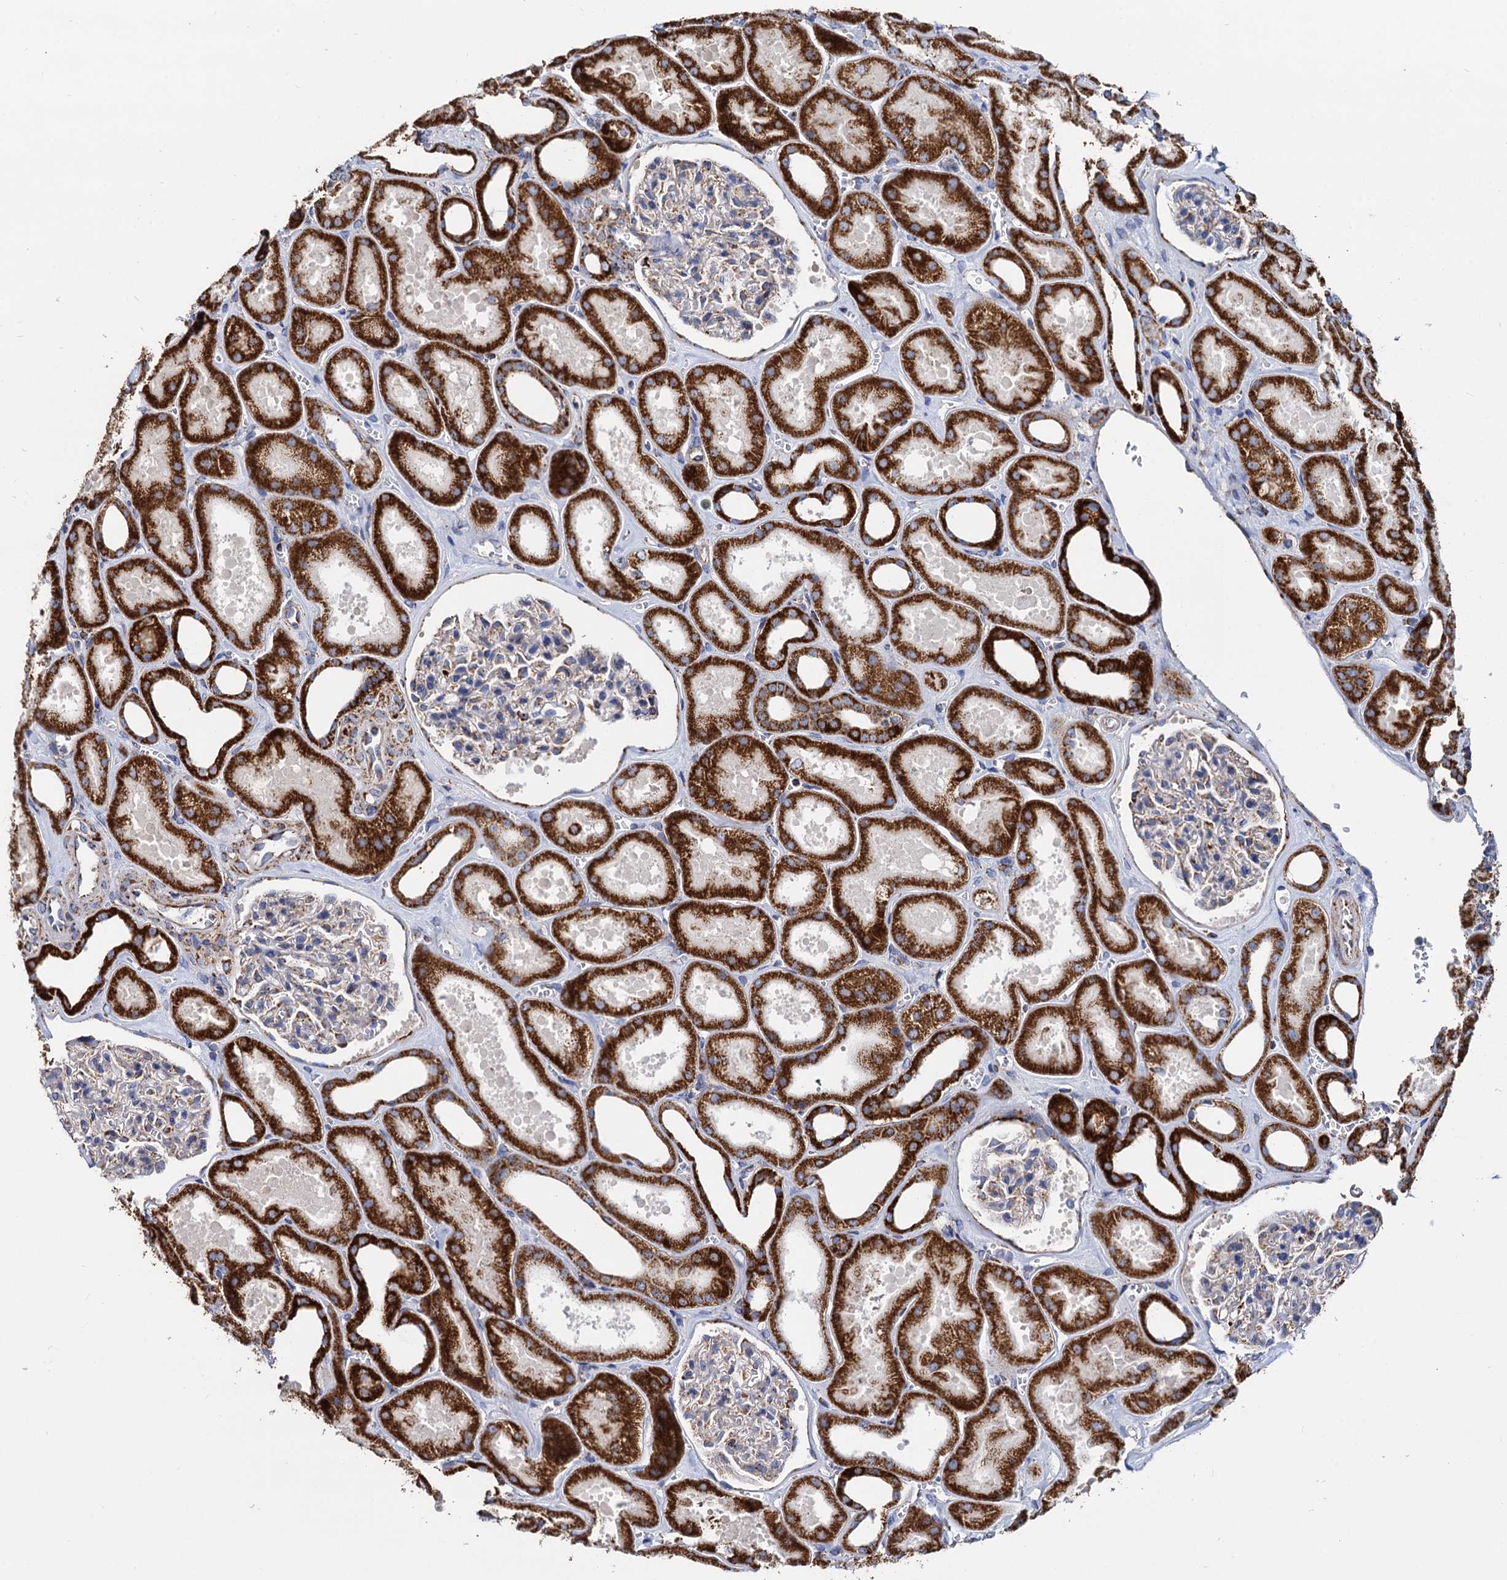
{"staining": {"intensity": "moderate", "quantity": "<25%", "location": "cytoplasmic/membranous"}, "tissue": "kidney", "cell_type": "Cells in glomeruli", "image_type": "normal", "snomed": [{"axis": "morphology", "description": "Normal tissue, NOS"}, {"axis": "morphology", "description": "Adenocarcinoma, NOS"}, {"axis": "topography", "description": "Kidney"}], "caption": "Kidney stained for a protein (brown) exhibits moderate cytoplasmic/membranous positive positivity in about <25% of cells in glomeruli.", "gene": "TIMM10", "patient": {"sex": "female", "age": 68}}